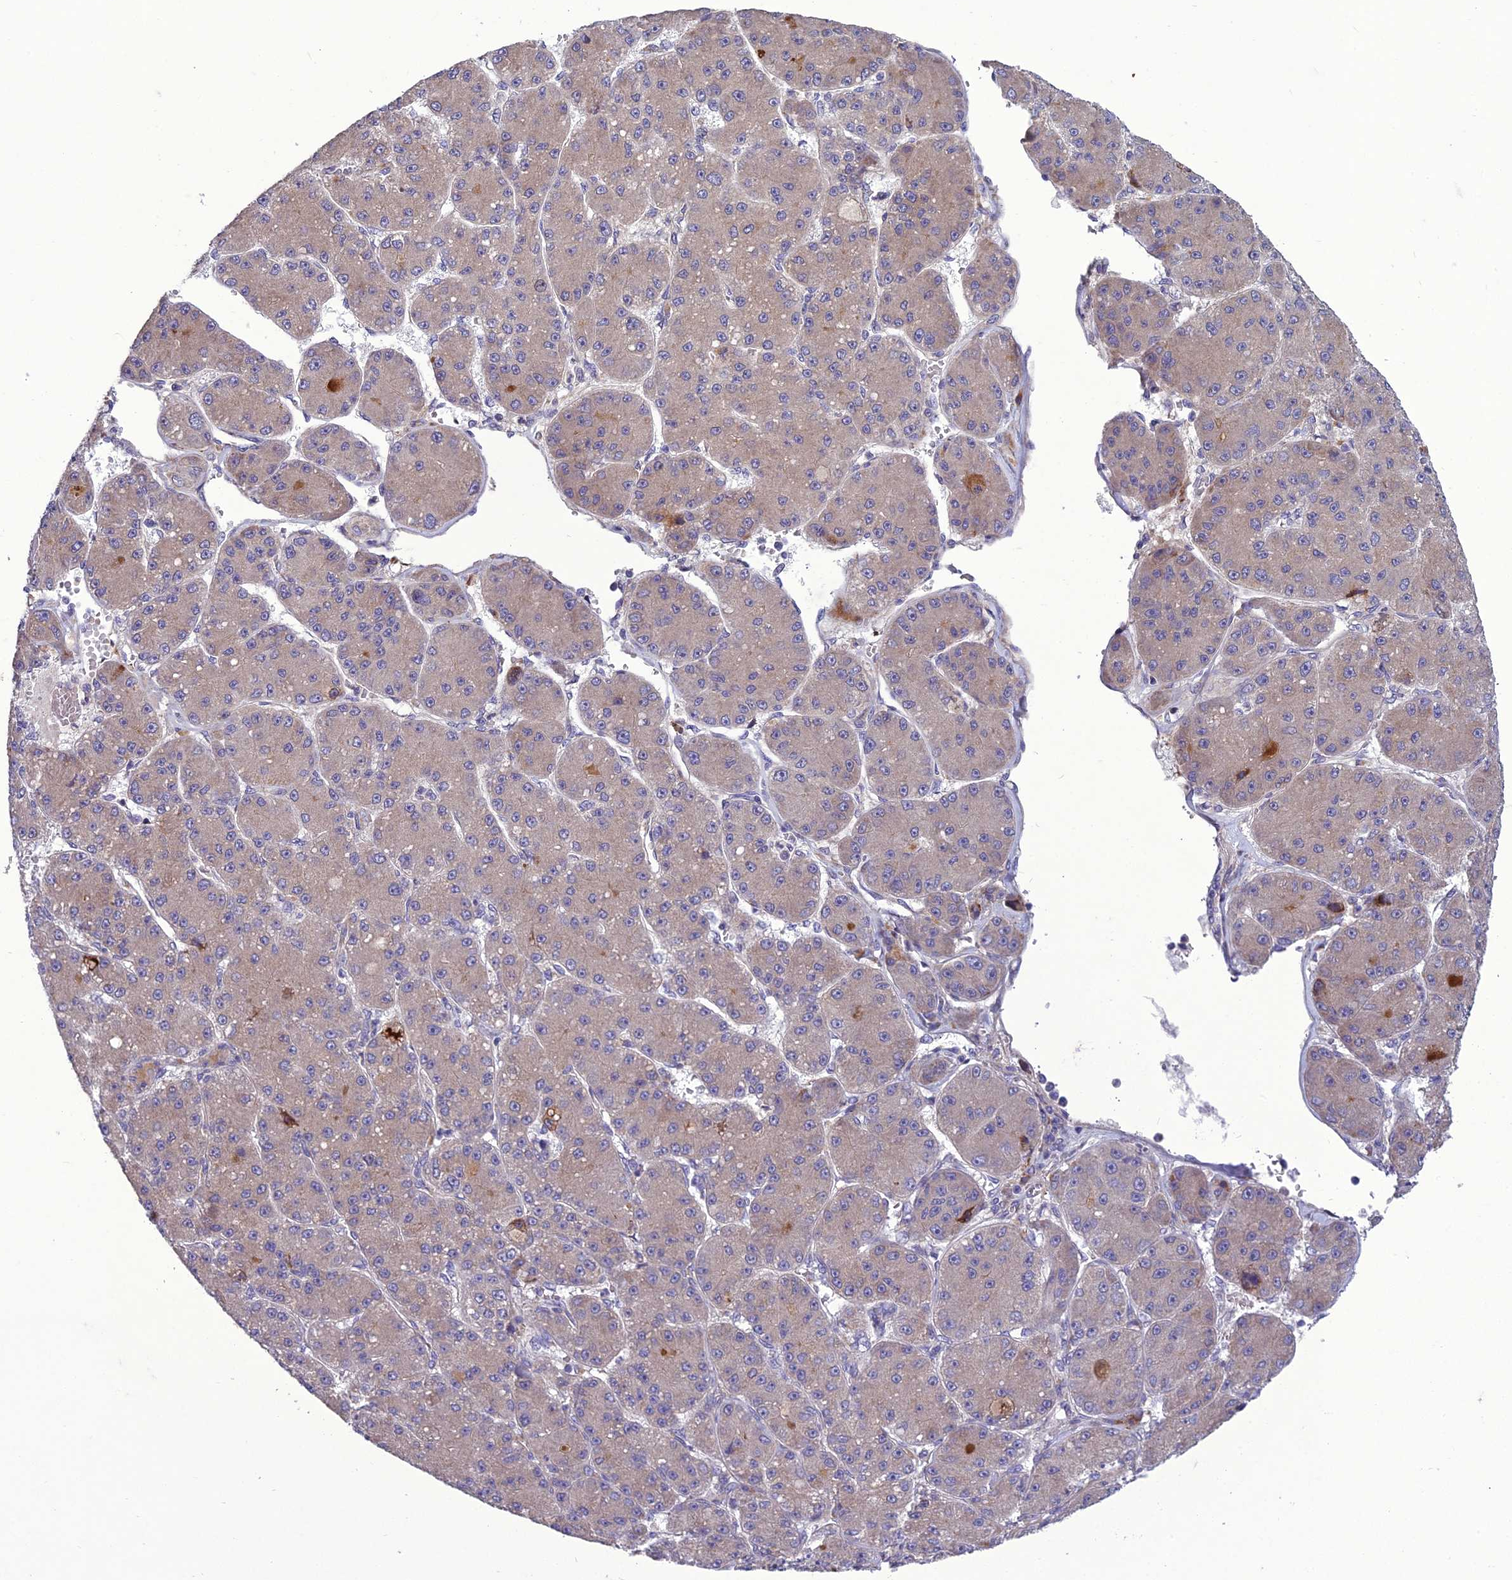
{"staining": {"intensity": "weak", "quantity": "25%-75%", "location": "cytoplasmic/membranous"}, "tissue": "liver cancer", "cell_type": "Tumor cells", "image_type": "cancer", "snomed": [{"axis": "morphology", "description": "Carcinoma, Hepatocellular, NOS"}, {"axis": "topography", "description": "Liver"}], "caption": "Weak cytoplasmic/membranous protein staining is appreciated in approximately 25%-75% of tumor cells in hepatocellular carcinoma (liver).", "gene": "ADIPOR2", "patient": {"sex": "male", "age": 67}}